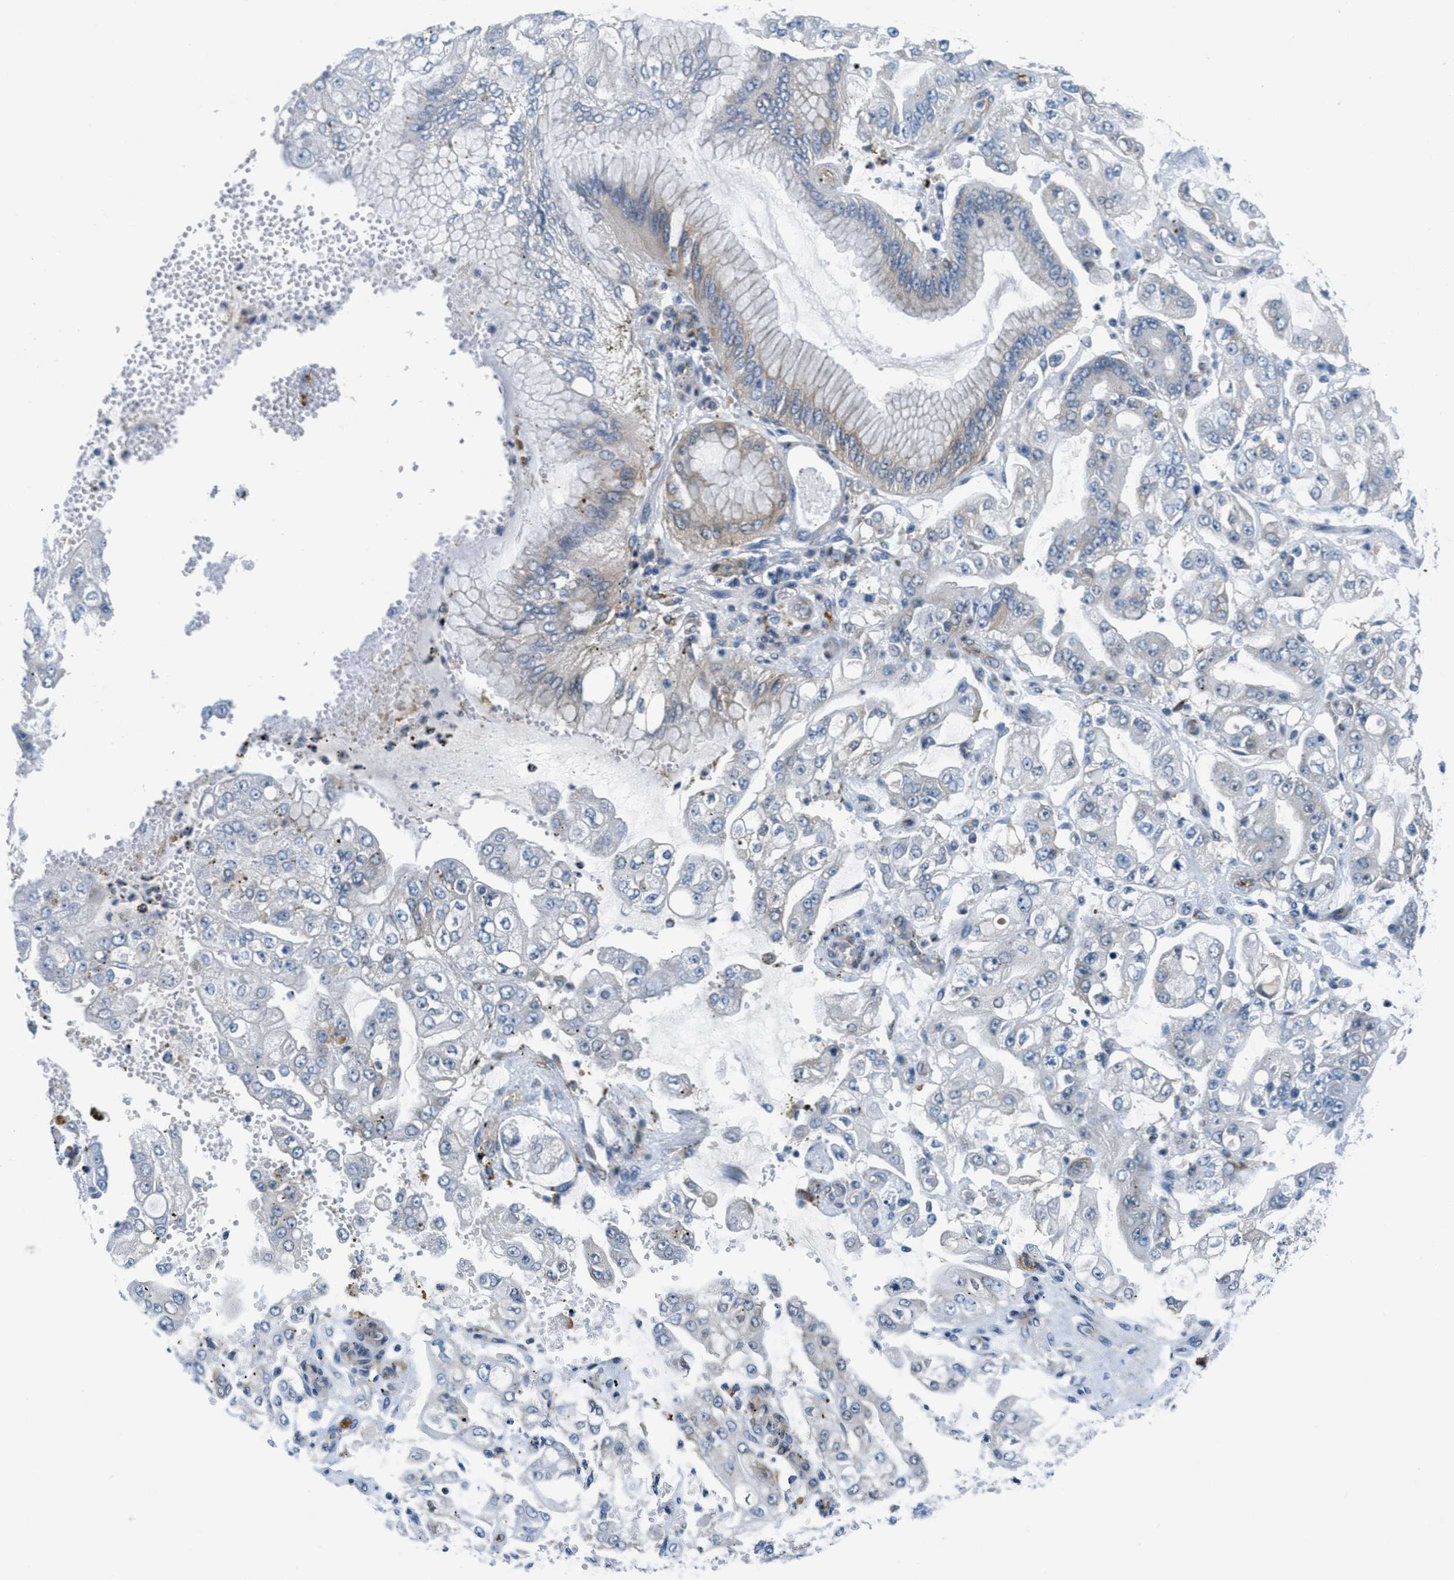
{"staining": {"intensity": "weak", "quantity": "<25%", "location": "cytoplasmic/membranous"}, "tissue": "stomach cancer", "cell_type": "Tumor cells", "image_type": "cancer", "snomed": [{"axis": "morphology", "description": "Adenocarcinoma, NOS"}, {"axis": "topography", "description": "Stomach"}], "caption": "Tumor cells are negative for brown protein staining in stomach cancer (adenocarcinoma).", "gene": "MAPRE2", "patient": {"sex": "male", "age": 76}}